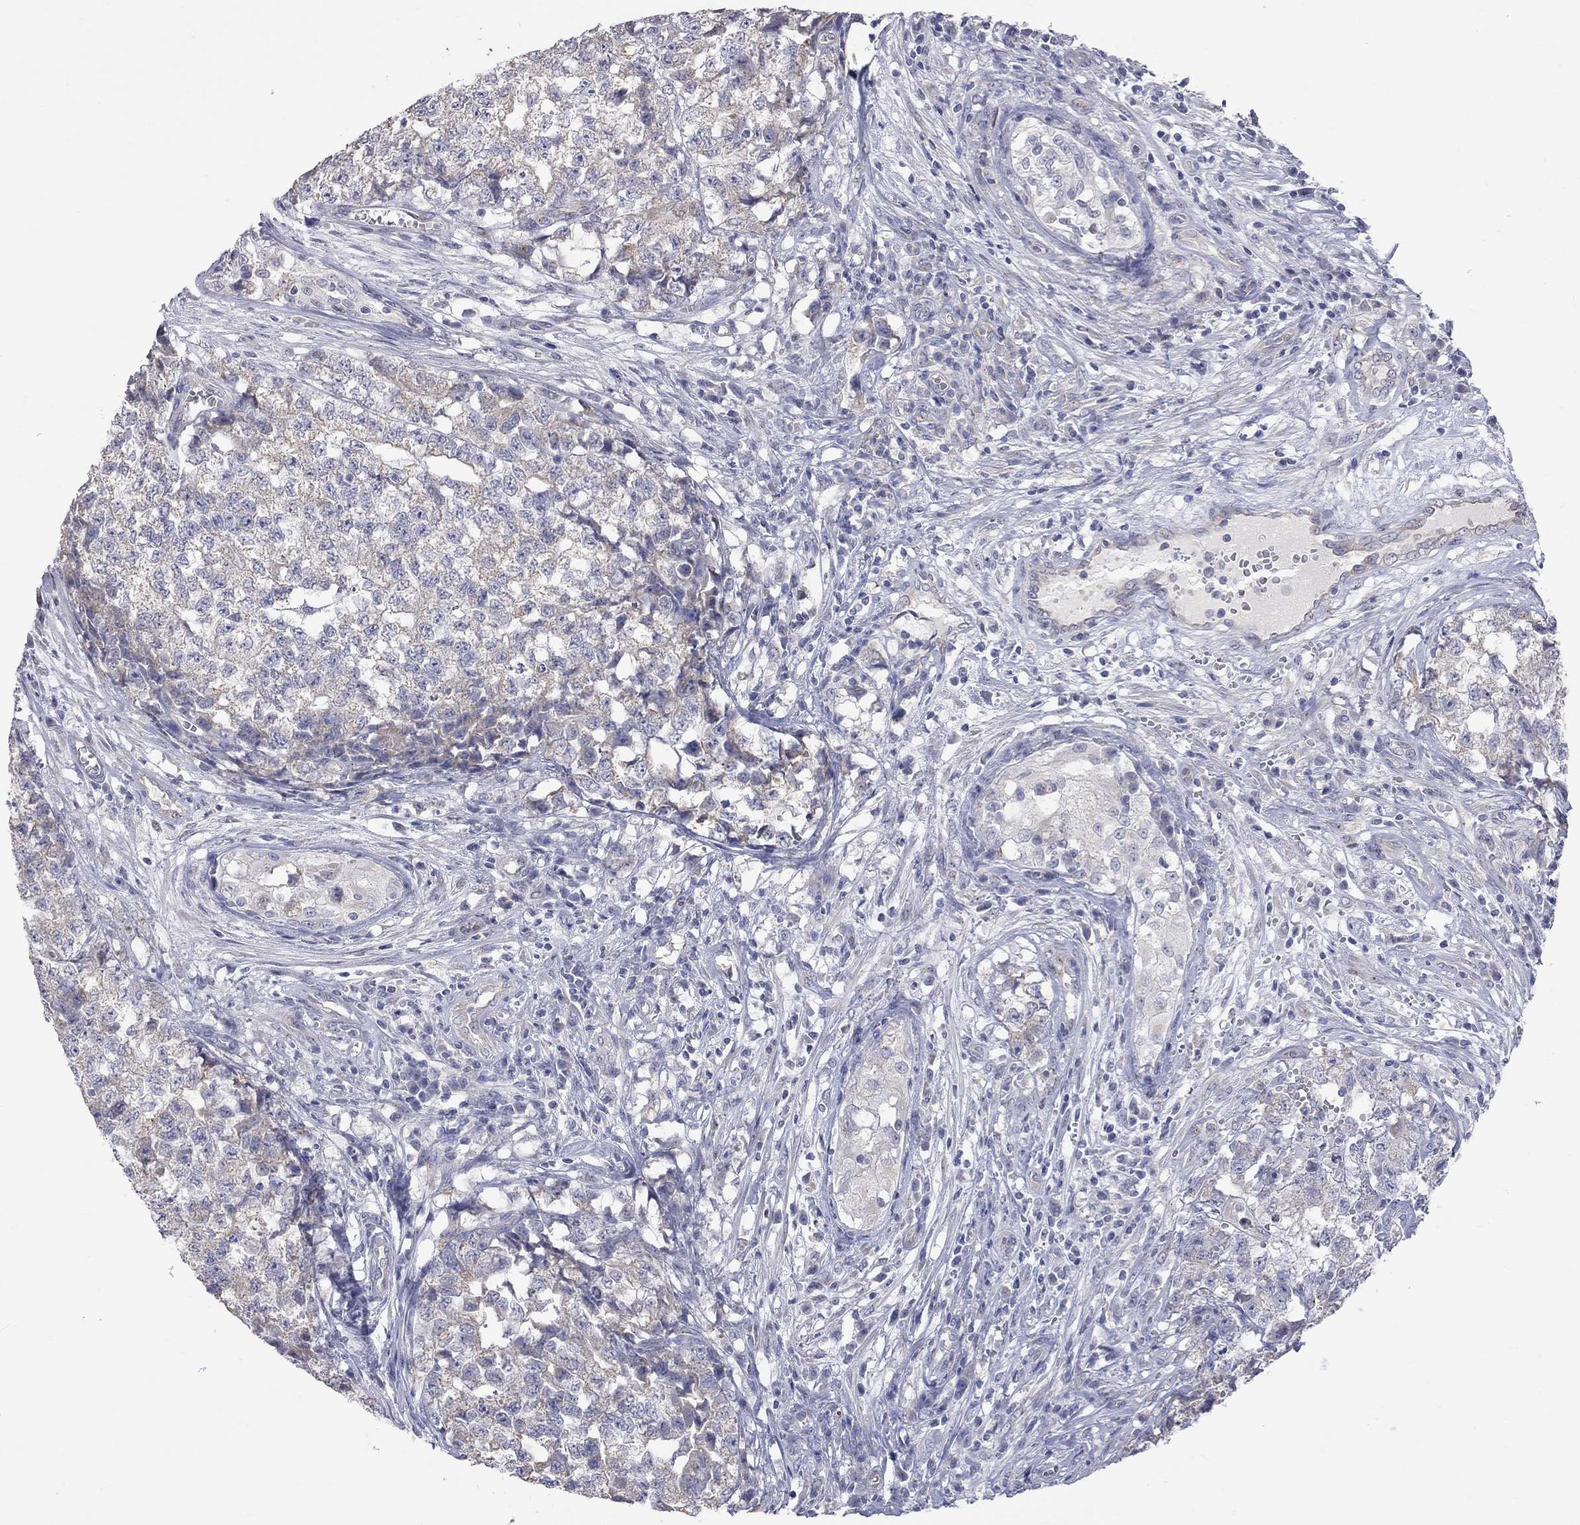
{"staining": {"intensity": "weak", "quantity": "25%-75%", "location": "cytoplasmic/membranous"}, "tissue": "testis cancer", "cell_type": "Tumor cells", "image_type": "cancer", "snomed": [{"axis": "morphology", "description": "Seminoma, NOS"}, {"axis": "morphology", "description": "Carcinoma, Embryonal, NOS"}, {"axis": "topography", "description": "Testis"}], "caption": "Immunohistochemical staining of seminoma (testis) demonstrates weak cytoplasmic/membranous protein staining in about 25%-75% of tumor cells.", "gene": "OPRK1", "patient": {"sex": "male", "age": 22}}